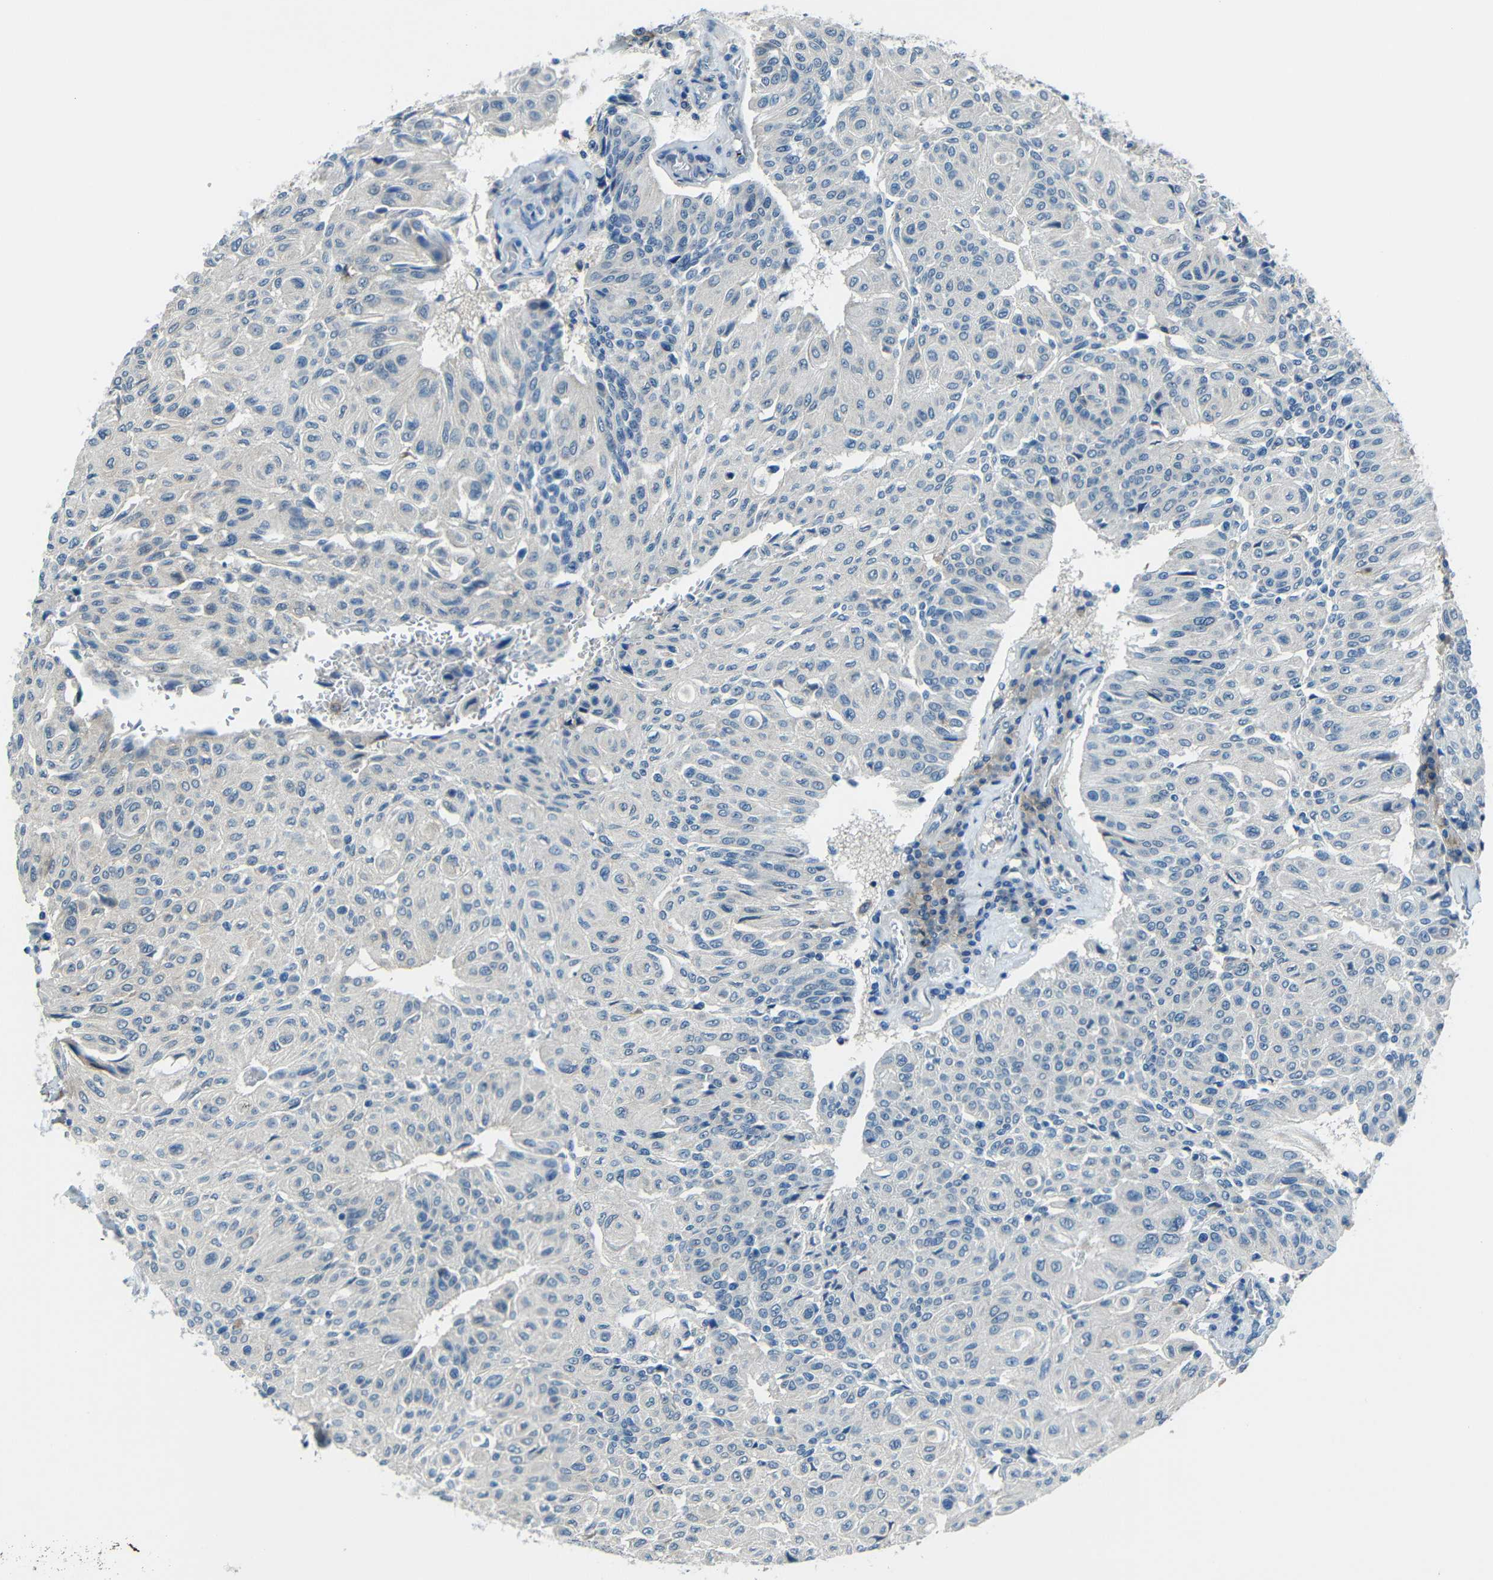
{"staining": {"intensity": "negative", "quantity": "none", "location": "none"}, "tissue": "urothelial cancer", "cell_type": "Tumor cells", "image_type": "cancer", "snomed": [{"axis": "morphology", "description": "Urothelial carcinoma, High grade"}, {"axis": "topography", "description": "Urinary bladder"}], "caption": "Urothelial cancer stained for a protein using IHC demonstrates no staining tumor cells.", "gene": "ANKRD22", "patient": {"sex": "male", "age": 66}}